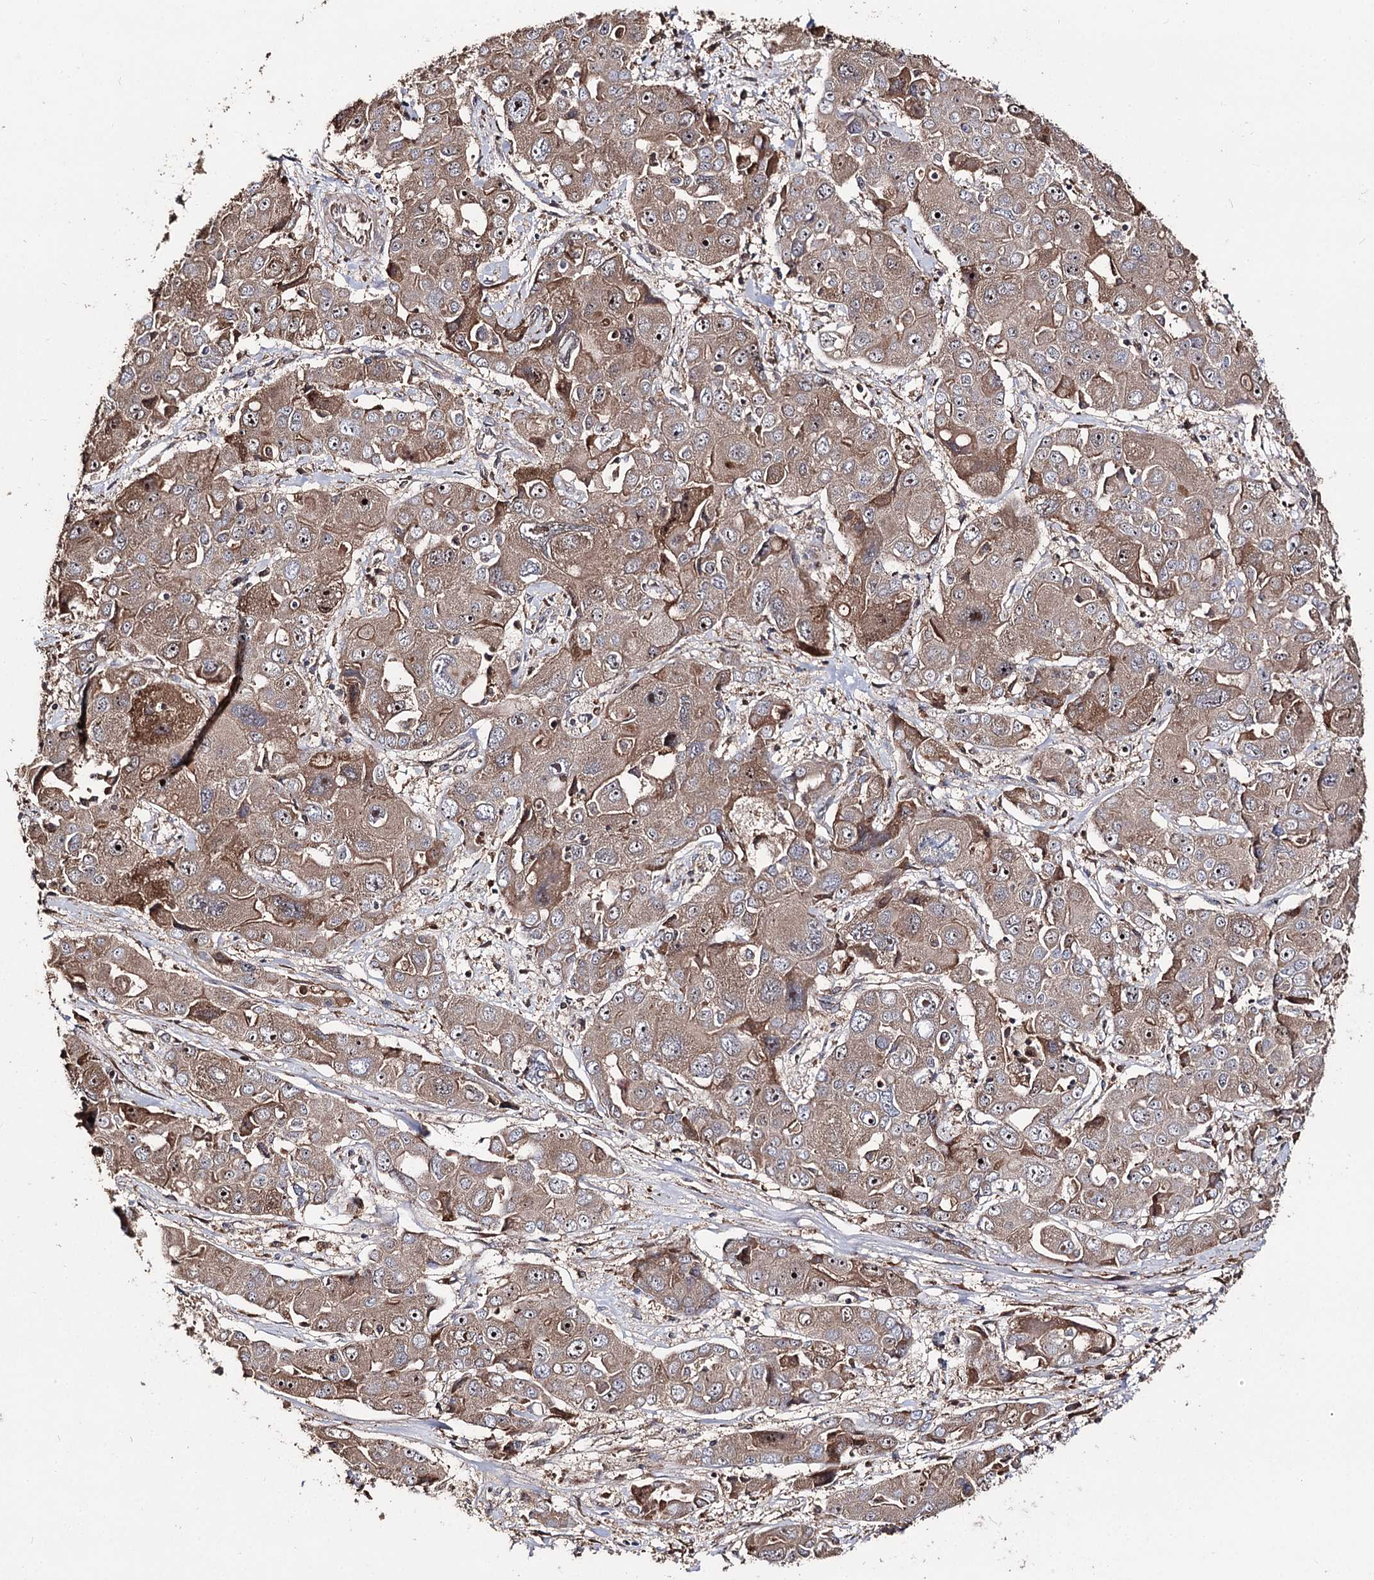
{"staining": {"intensity": "moderate", "quantity": ">75%", "location": "cytoplasmic/membranous,nuclear"}, "tissue": "liver cancer", "cell_type": "Tumor cells", "image_type": "cancer", "snomed": [{"axis": "morphology", "description": "Cholangiocarcinoma"}, {"axis": "topography", "description": "Liver"}], "caption": "Approximately >75% of tumor cells in liver cancer (cholangiocarcinoma) show moderate cytoplasmic/membranous and nuclear protein positivity as visualized by brown immunohistochemical staining.", "gene": "FAM53B", "patient": {"sex": "male", "age": 67}}